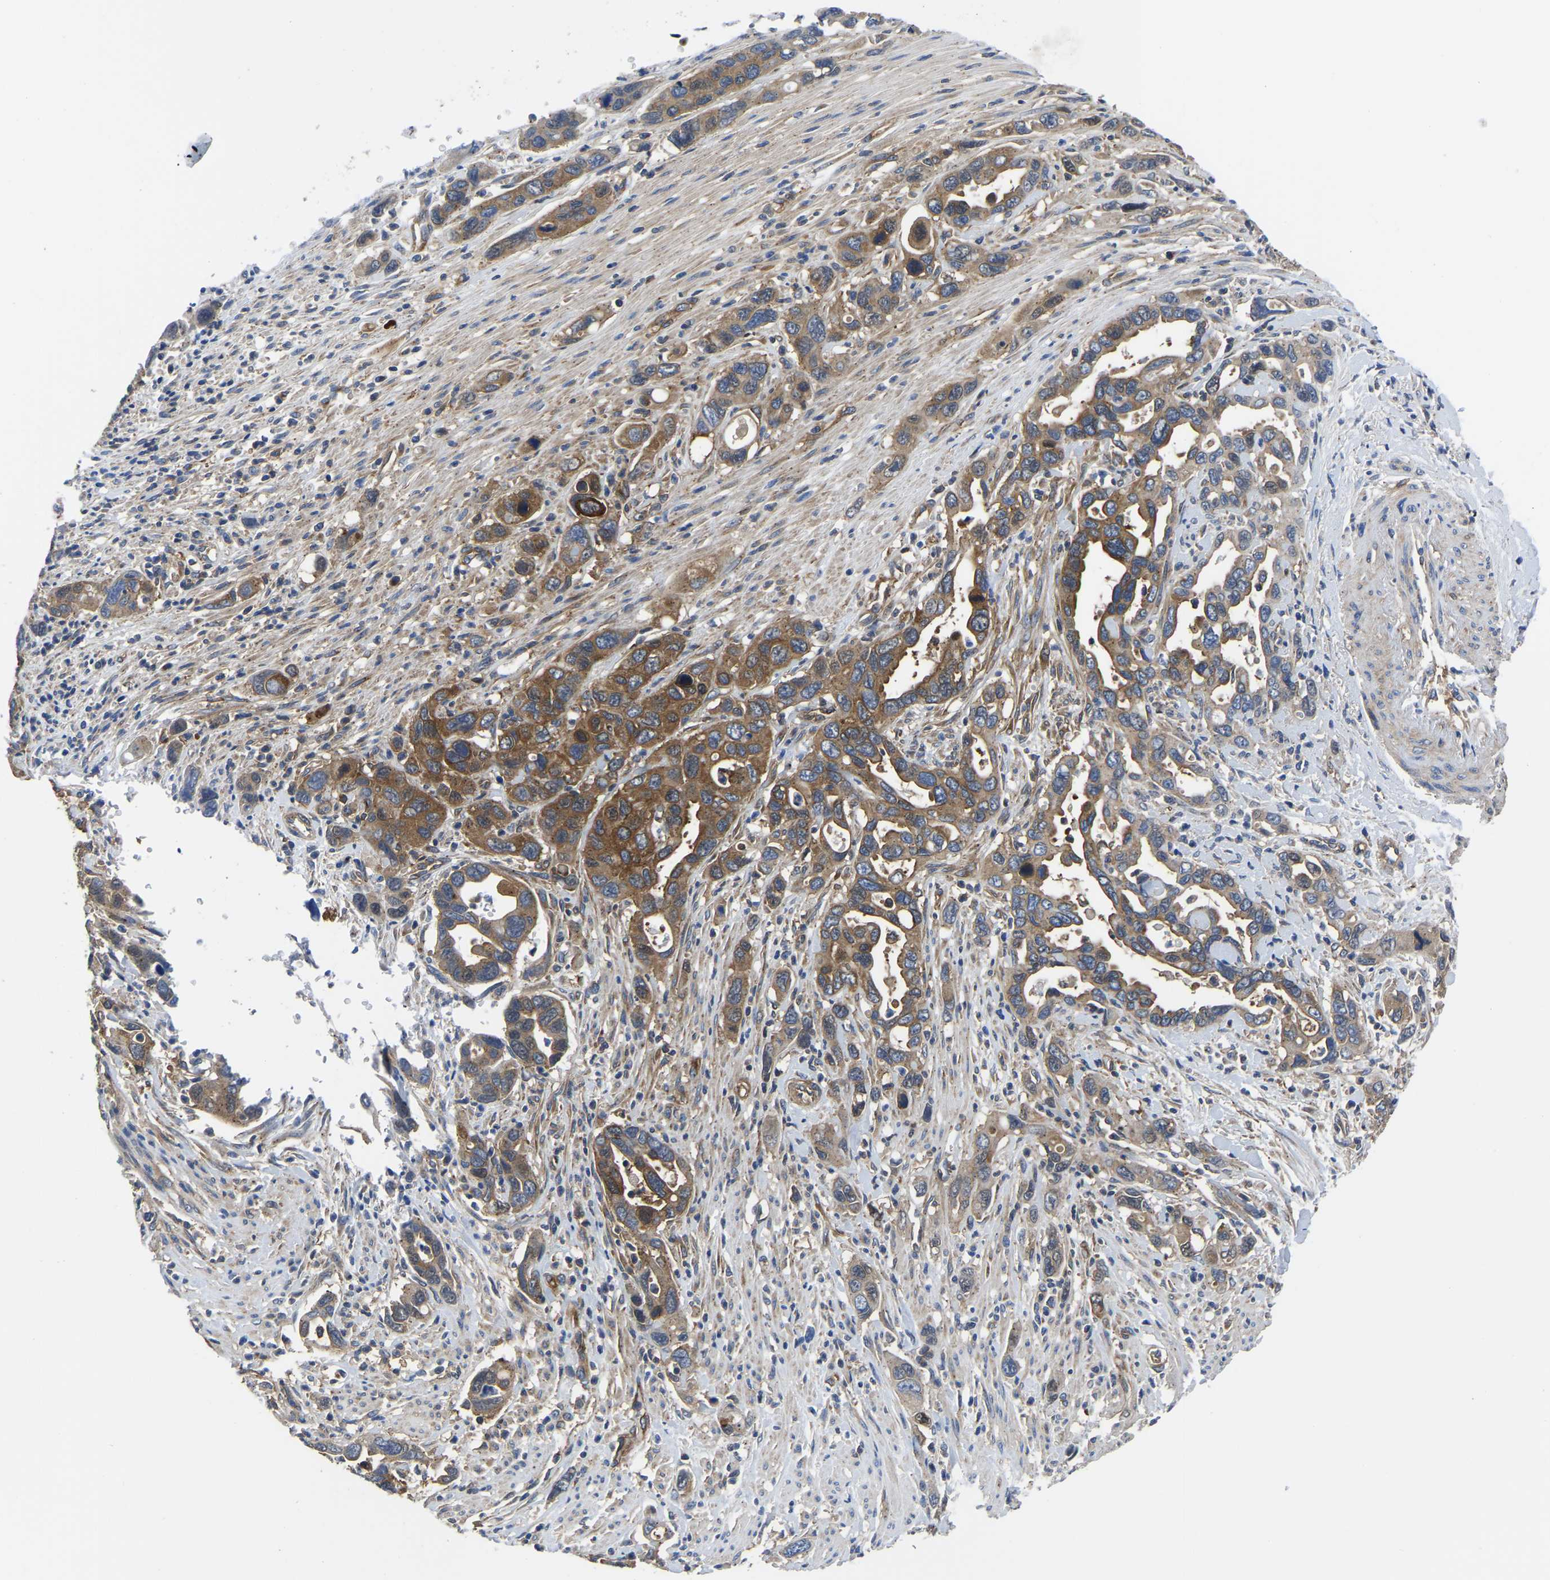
{"staining": {"intensity": "moderate", "quantity": ">75%", "location": "cytoplasmic/membranous"}, "tissue": "pancreatic cancer", "cell_type": "Tumor cells", "image_type": "cancer", "snomed": [{"axis": "morphology", "description": "Adenocarcinoma, NOS"}, {"axis": "topography", "description": "Pancreas"}], "caption": "Moderate cytoplasmic/membranous staining is identified in approximately >75% of tumor cells in adenocarcinoma (pancreatic).", "gene": "TFG", "patient": {"sex": "female", "age": 70}}